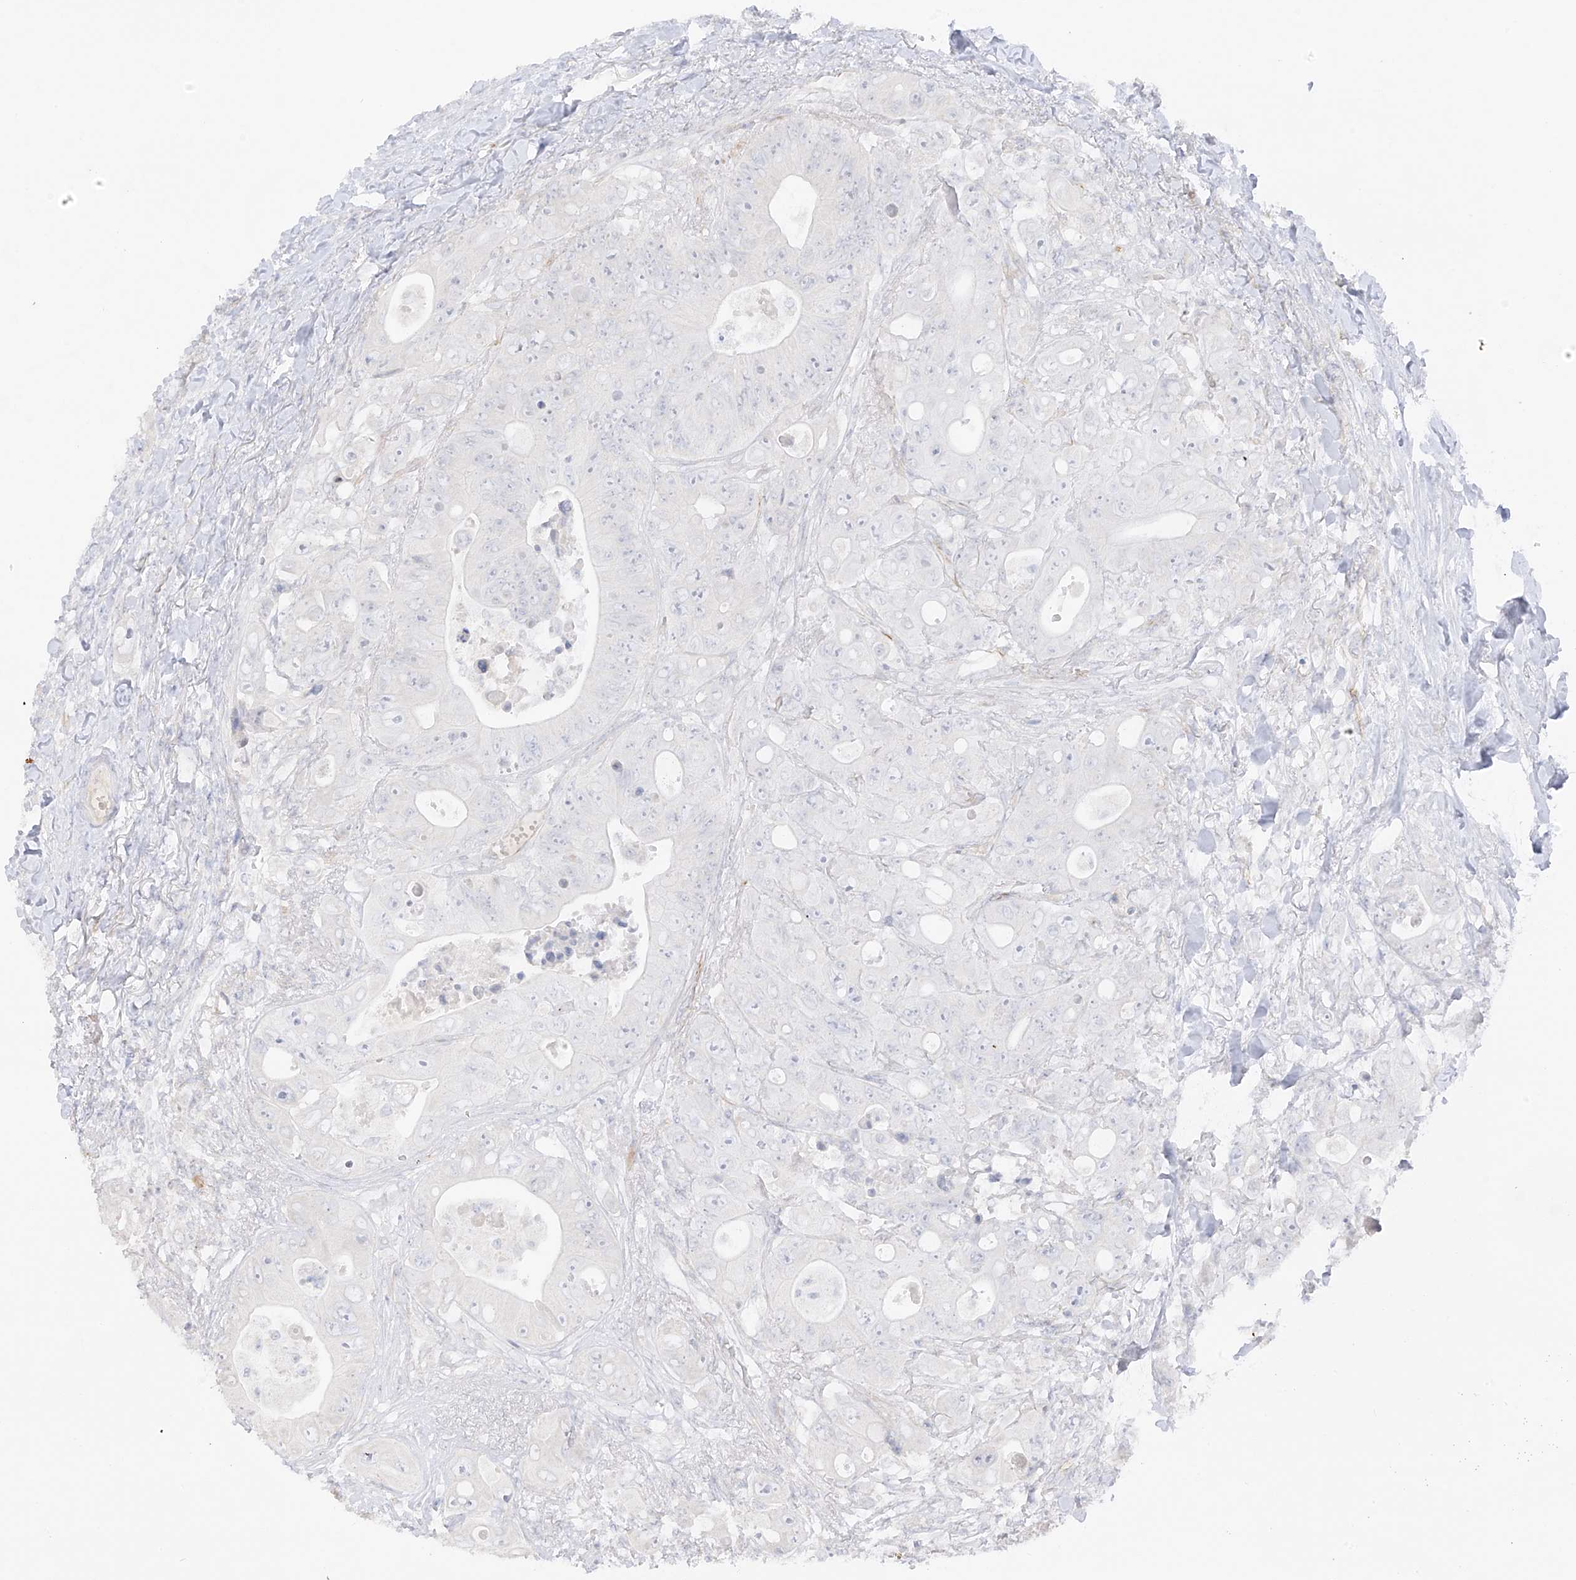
{"staining": {"intensity": "negative", "quantity": "none", "location": "none"}, "tissue": "colorectal cancer", "cell_type": "Tumor cells", "image_type": "cancer", "snomed": [{"axis": "morphology", "description": "Adenocarcinoma, NOS"}, {"axis": "topography", "description": "Colon"}], "caption": "DAB immunohistochemical staining of colorectal adenocarcinoma shows no significant staining in tumor cells.", "gene": "C11orf87", "patient": {"sex": "female", "age": 46}}